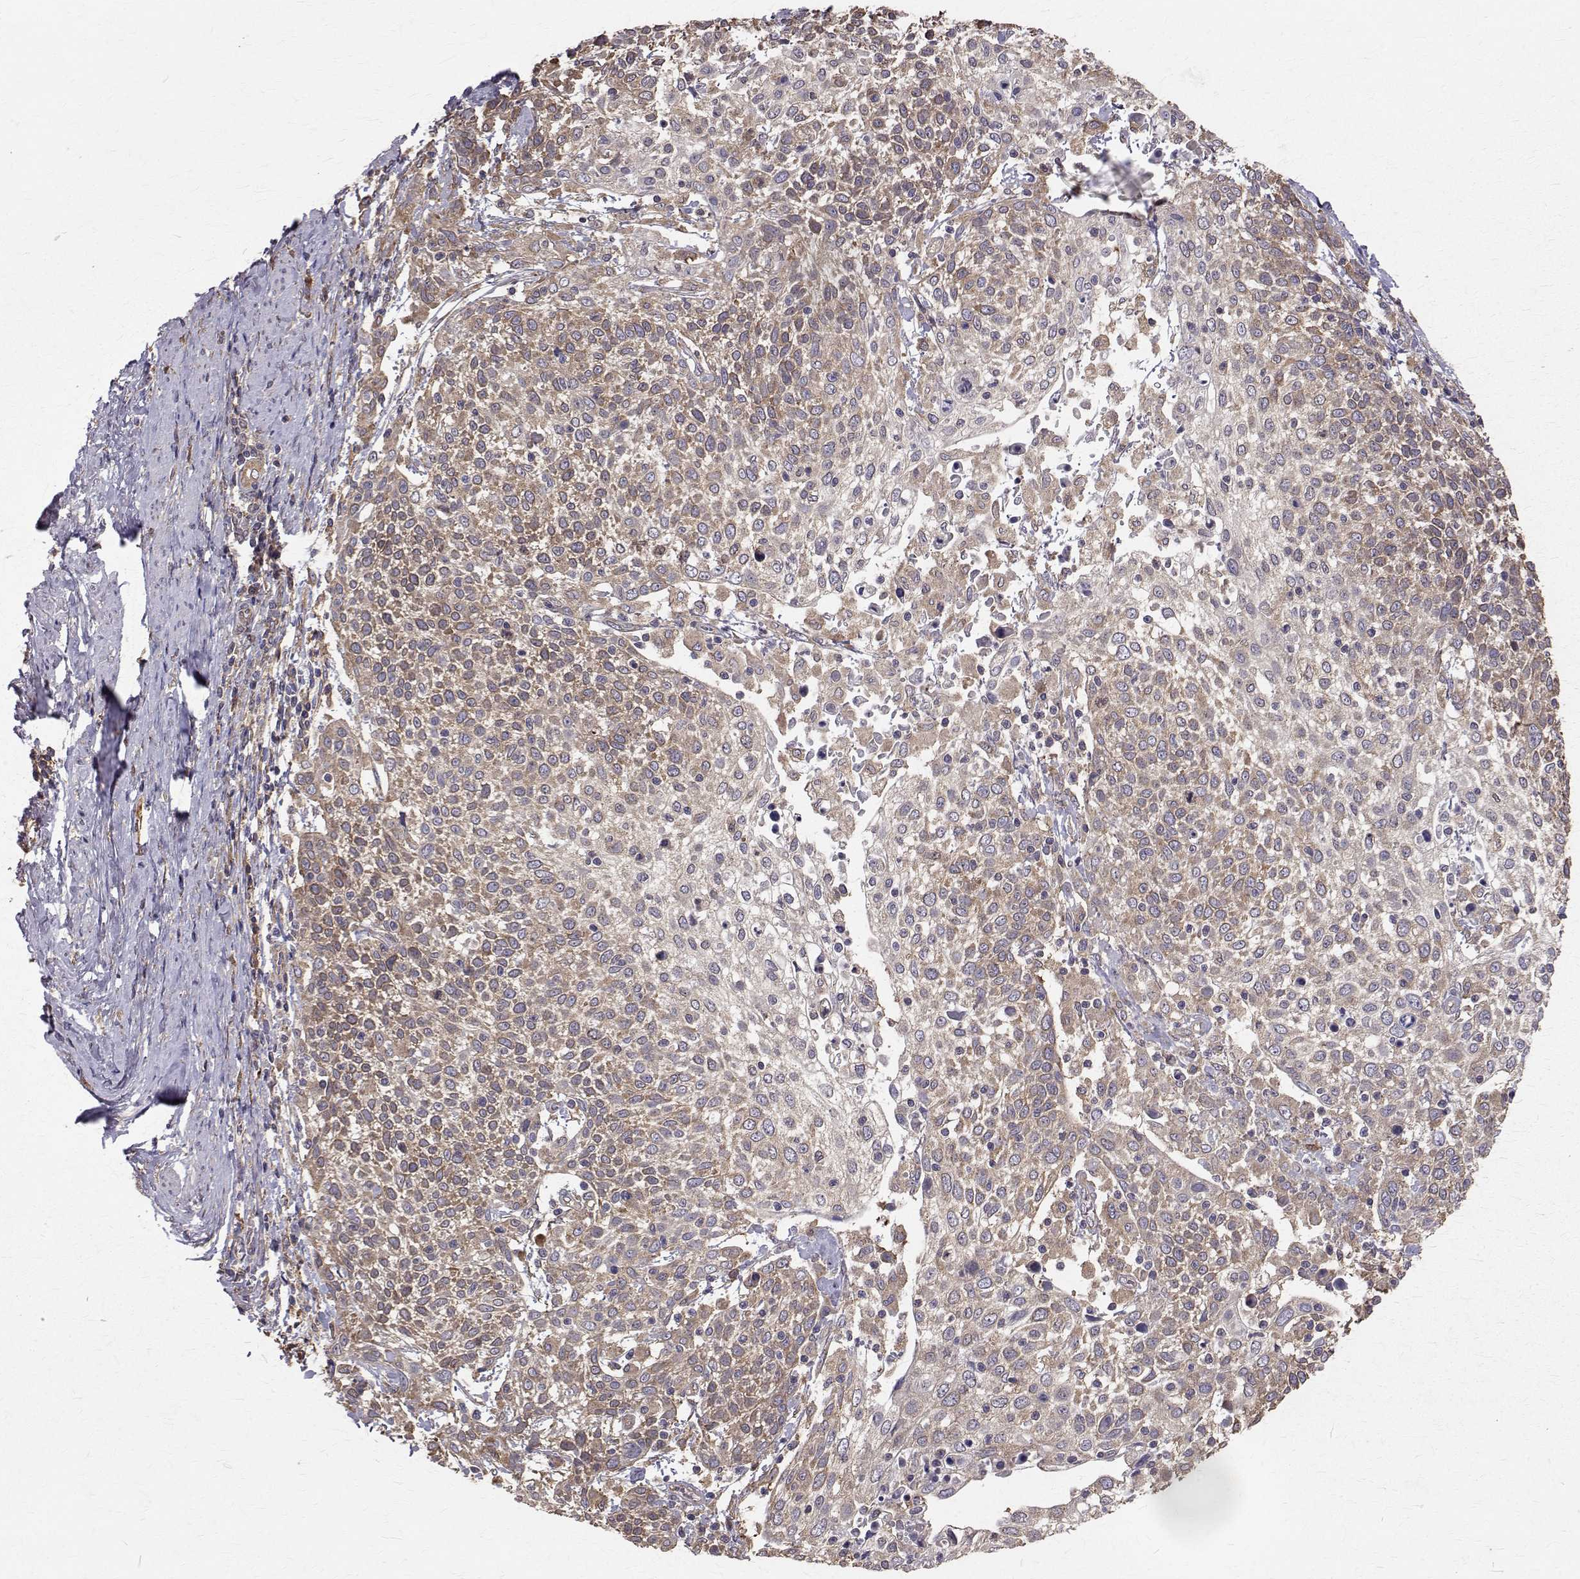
{"staining": {"intensity": "weak", "quantity": ">75%", "location": "cytoplasmic/membranous"}, "tissue": "cervical cancer", "cell_type": "Tumor cells", "image_type": "cancer", "snomed": [{"axis": "morphology", "description": "Squamous cell carcinoma, NOS"}, {"axis": "topography", "description": "Cervix"}], "caption": "Tumor cells reveal low levels of weak cytoplasmic/membranous staining in about >75% of cells in cervical squamous cell carcinoma.", "gene": "FARSB", "patient": {"sex": "female", "age": 61}}